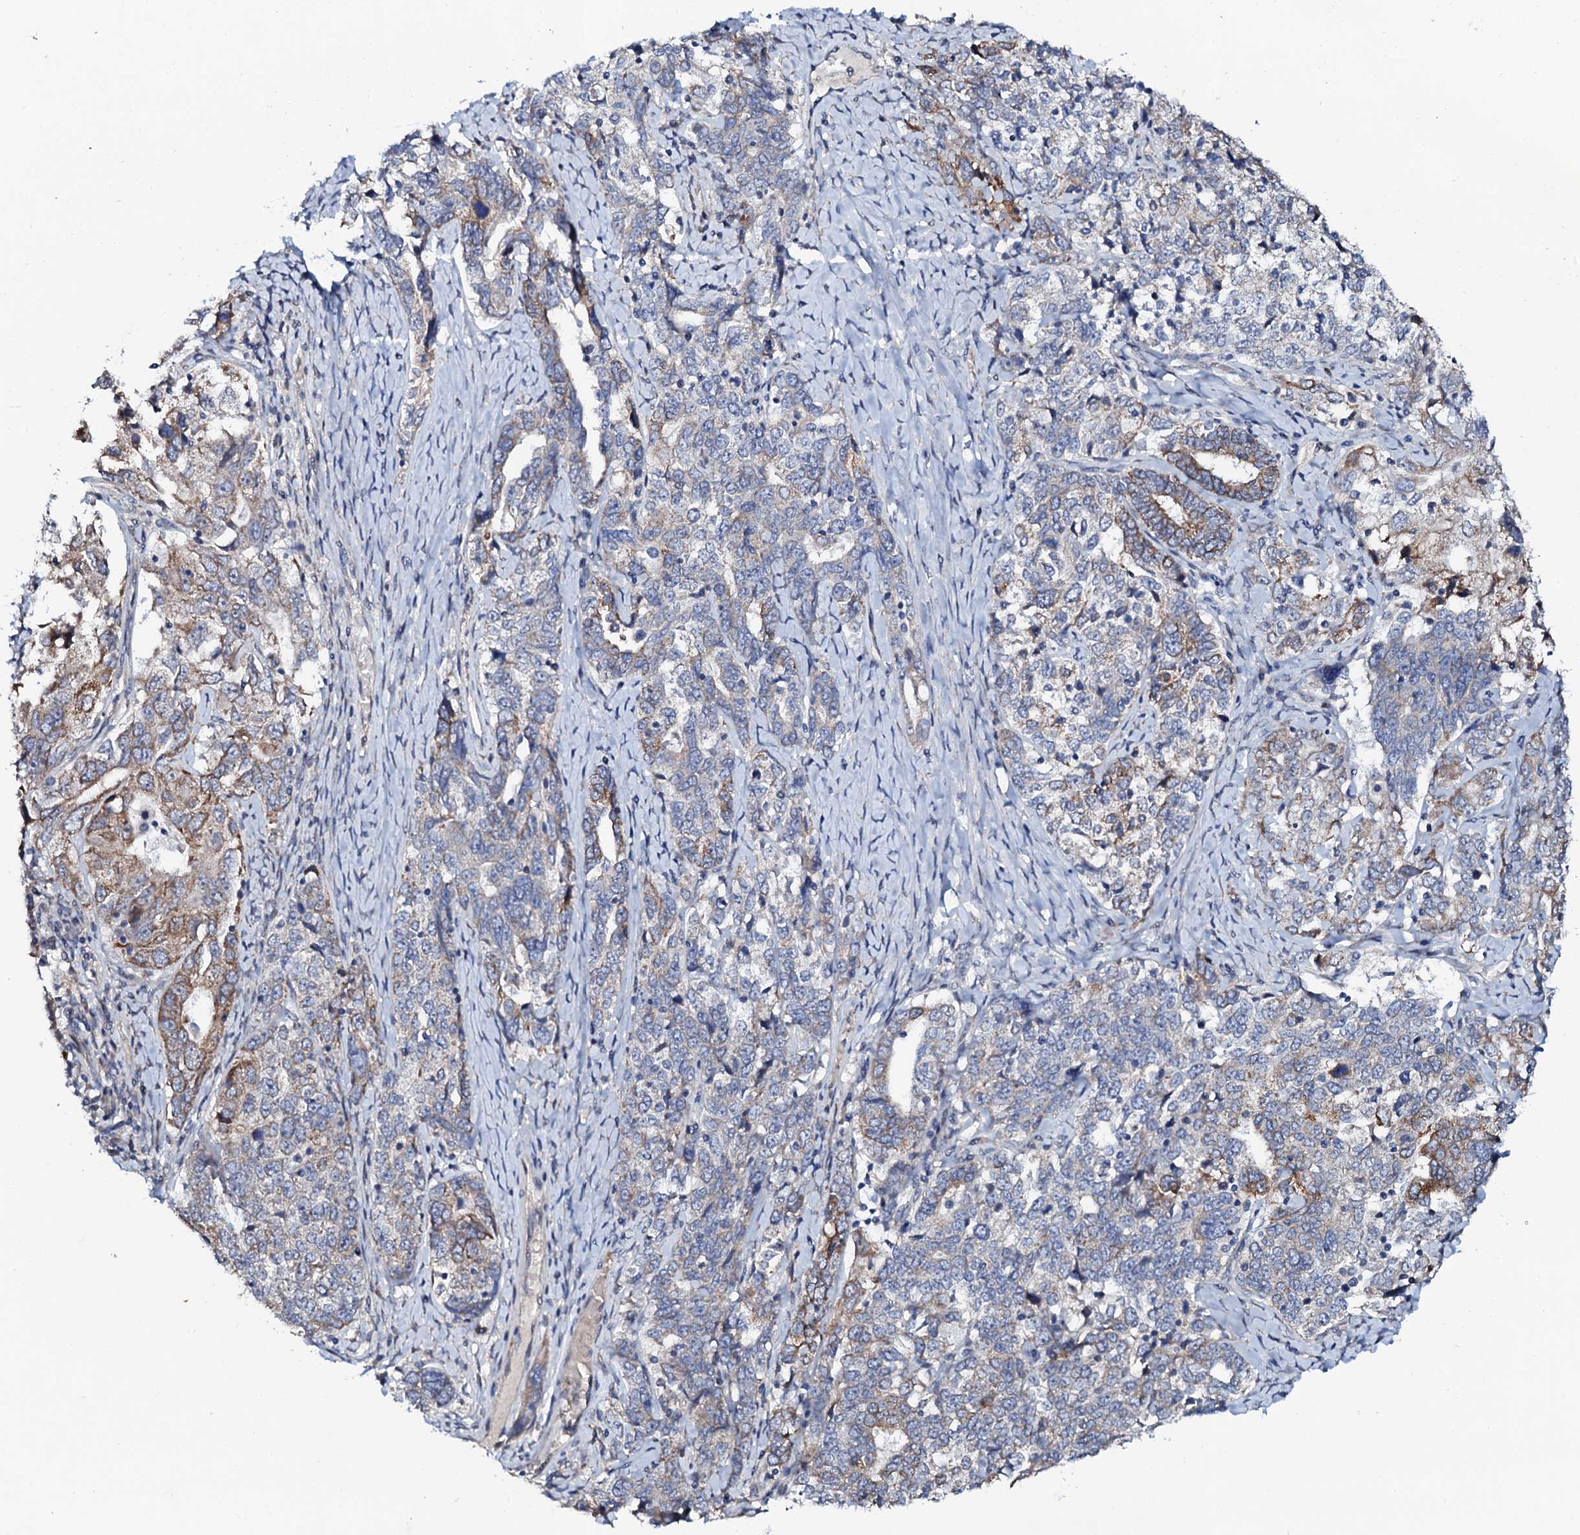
{"staining": {"intensity": "moderate", "quantity": "<25%", "location": "cytoplasmic/membranous"}, "tissue": "ovarian cancer", "cell_type": "Tumor cells", "image_type": "cancer", "snomed": [{"axis": "morphology", "description": "Carcinoma, endometroid"}, {"axis": "topography", "description": "Ovary"}], "caption": "Human ovarian endometroid carcinoma stained with a protein marker exhibits moderate staining in tumor cells.", "gene": "PPP1R3D", "patient": {"sex": "female", "age": 62}}